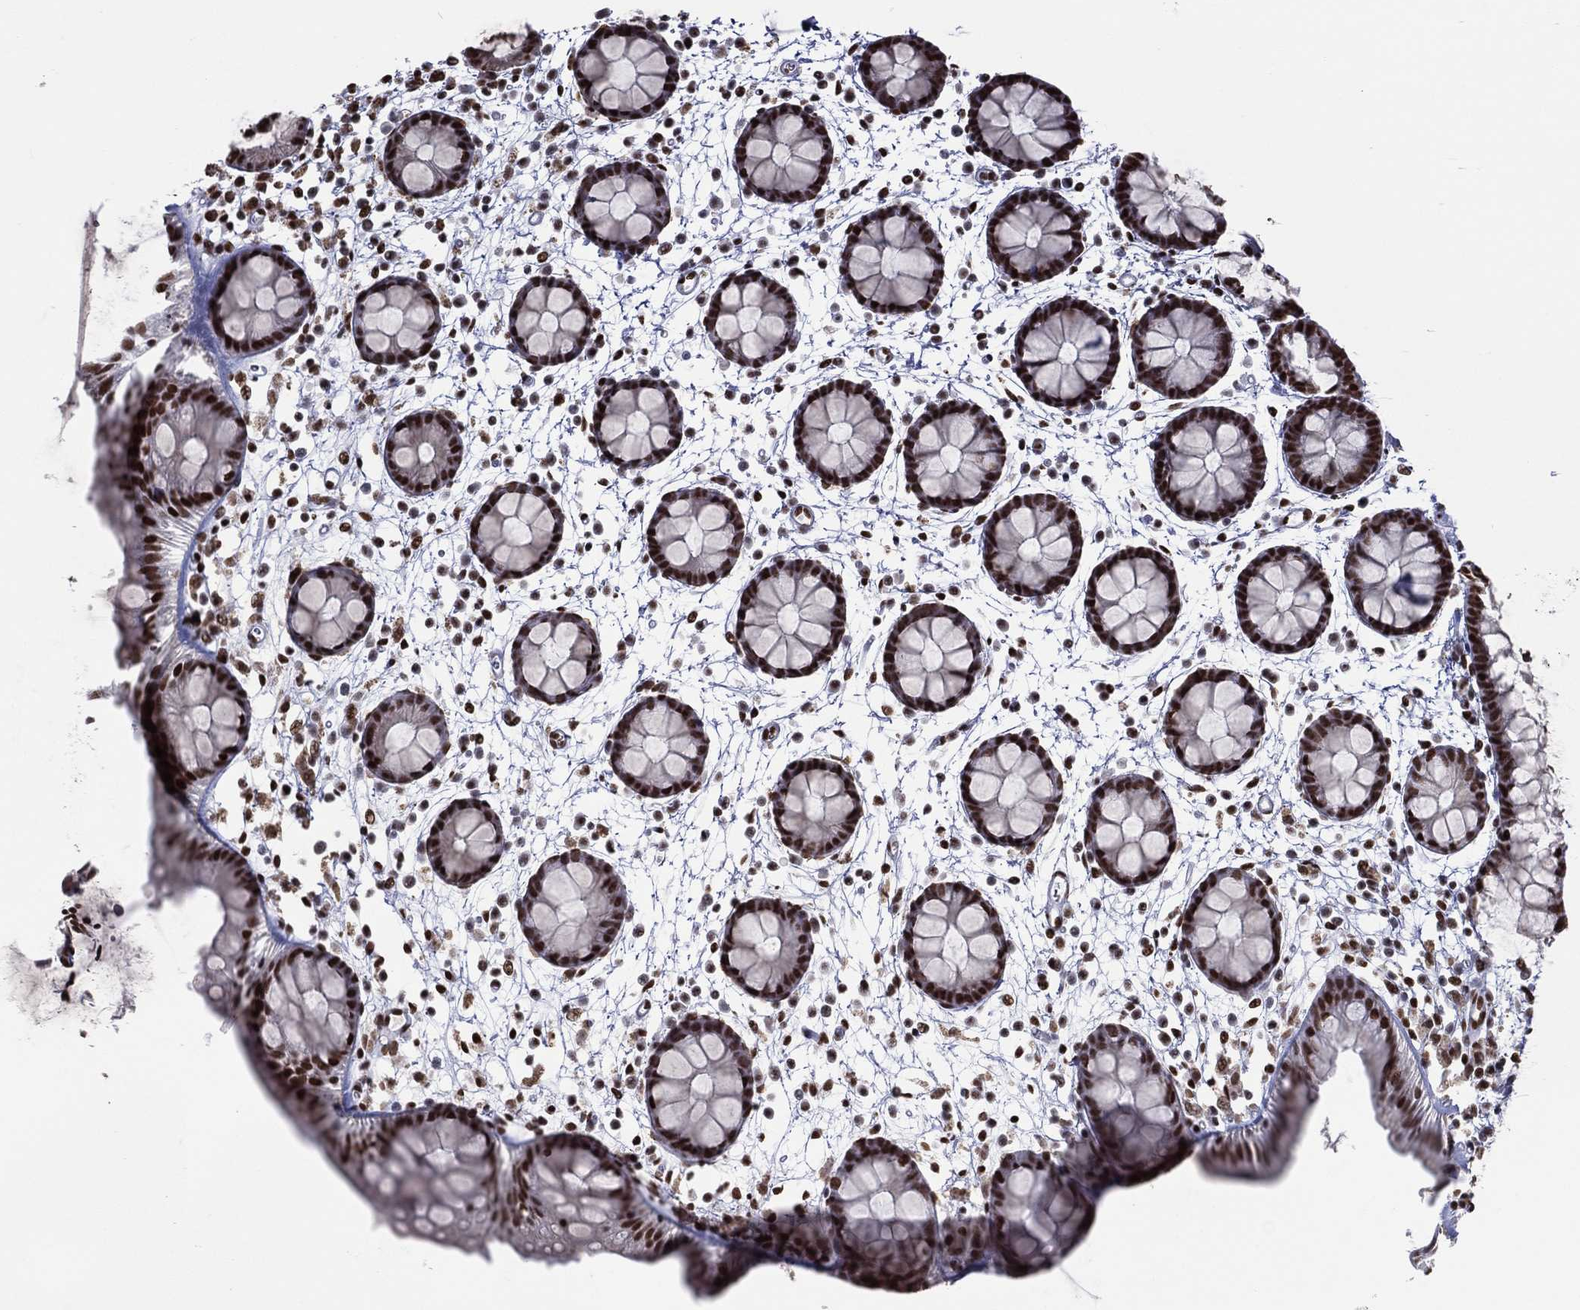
{"staining": {"intensity": "strong", "quantity": ">75%", "location": "nuclear"}, "tissue": "rectum", "cell_type": "Glandular cells", "image_type": "normal", "snomed": [{"axis": "morphology", "description": "Normal tissue, NOS"}, {"axis": "topography", "description": "Rectum"}], "caption": "Protein expression analysis of benign human rectum reveals strong nuclear expression in about >75% of glandular cells. Using DAB (3,3'-diaminobenzidine) (brown) and hematoxylin (blue) stains, captured at high magnification using brightfield microscopy.", "gene": "ZNF7", "patient": {"sex": "male", "age": 57}}